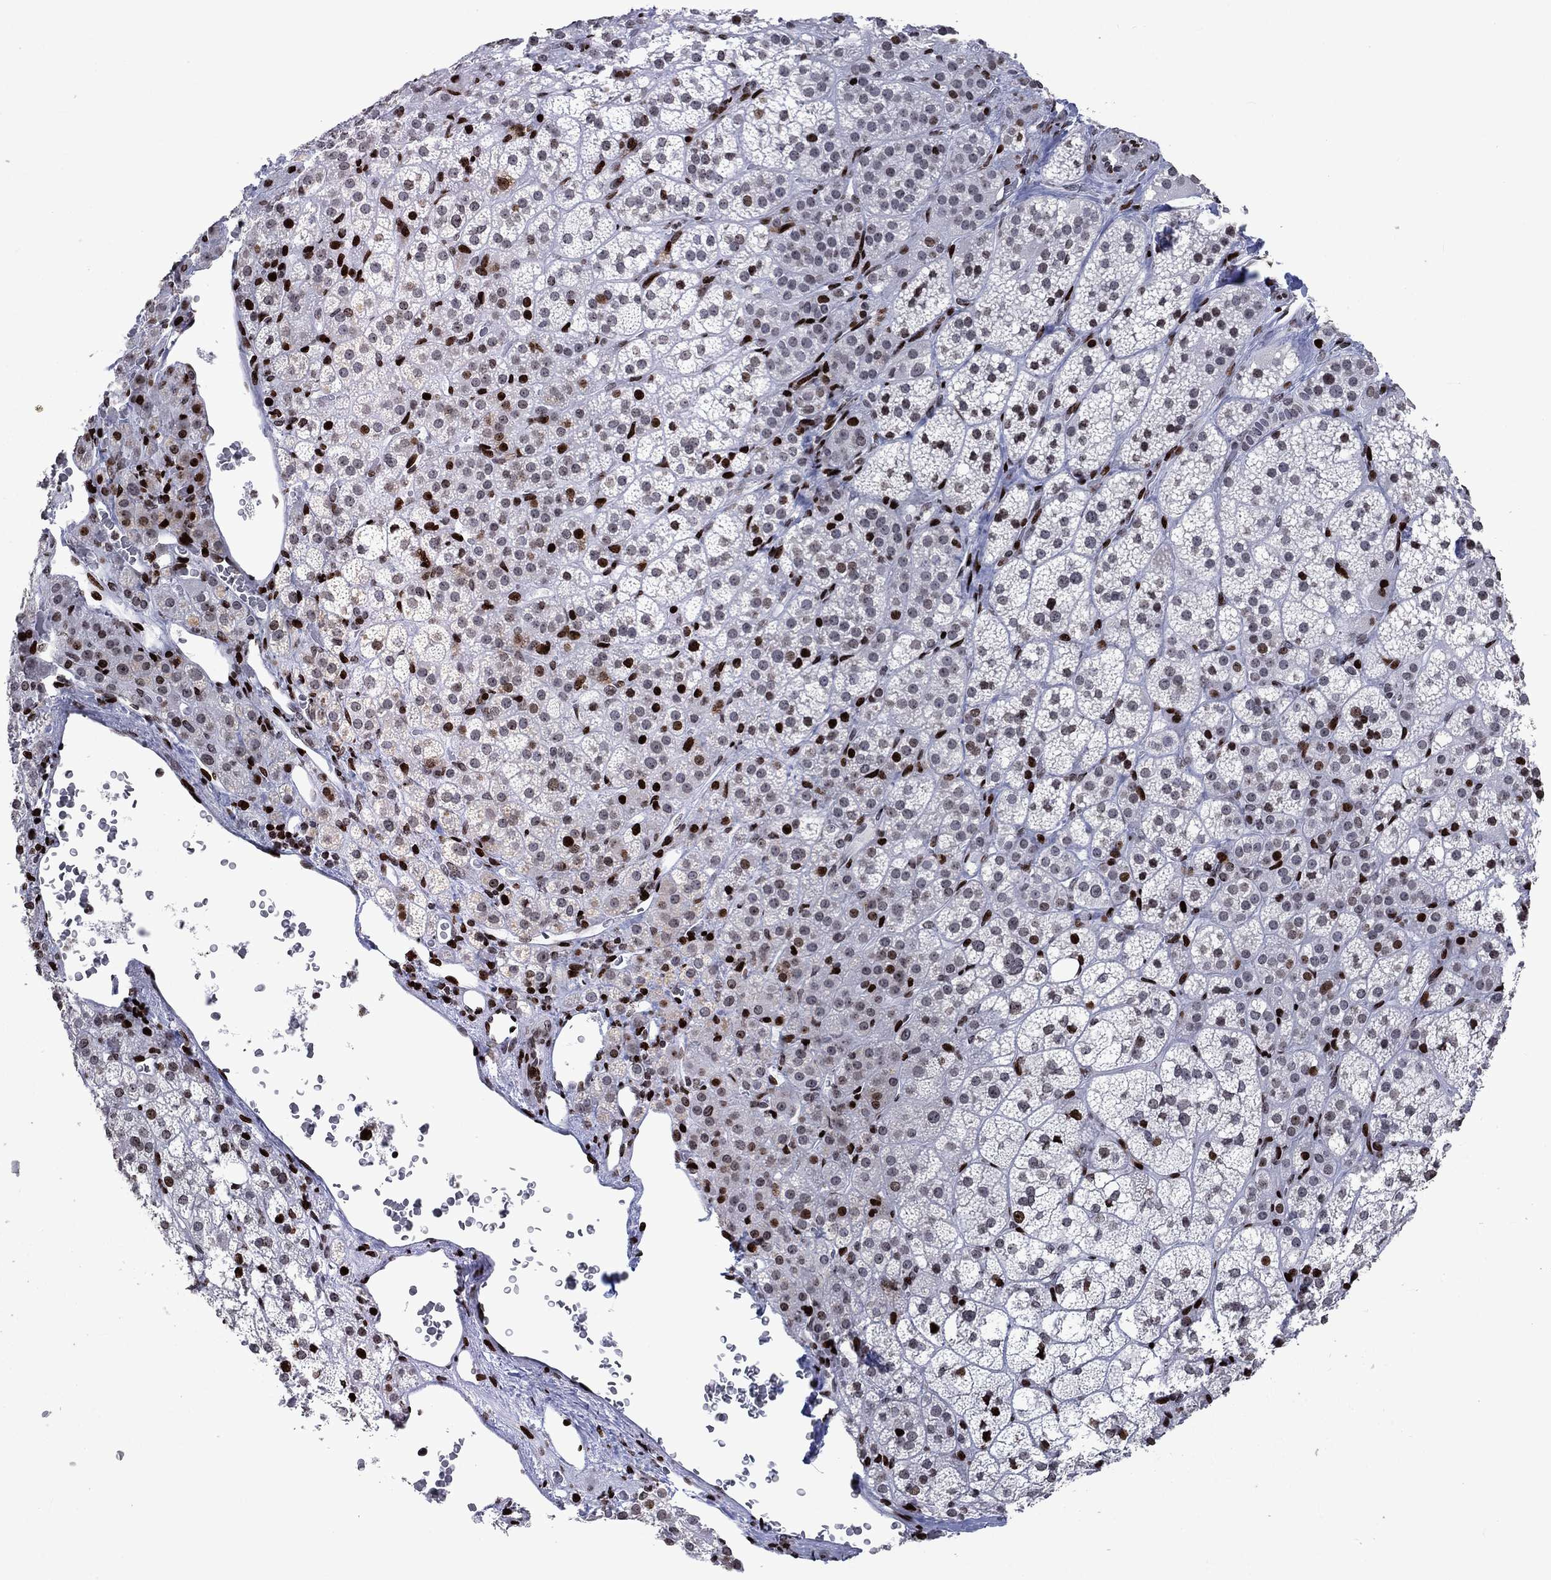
{"staining": {"intensity": "strong", "quantity": "25%-75%", "location": "nuclear"}, "tissue": "adrenal gland", "cell_type": "Glandular cells", "image_type": "normal", "snomed": [{"axis": "morphology", "description": "Normal tissue, NOS"}, {"axis": "topography", "description": "Adrenal gland"}], "caption": "An image of human adrenal gland stained for a protein displays strong nuclear brown staining in glandular cells. Using DAB (3,3'-diaminobenzidine) (brown) and hematoxylin (blue) stains, captured at high magnification using brightfield microscopy.", "gene": "SRSF3", "patient": {"sex": "female", "age": 60}}